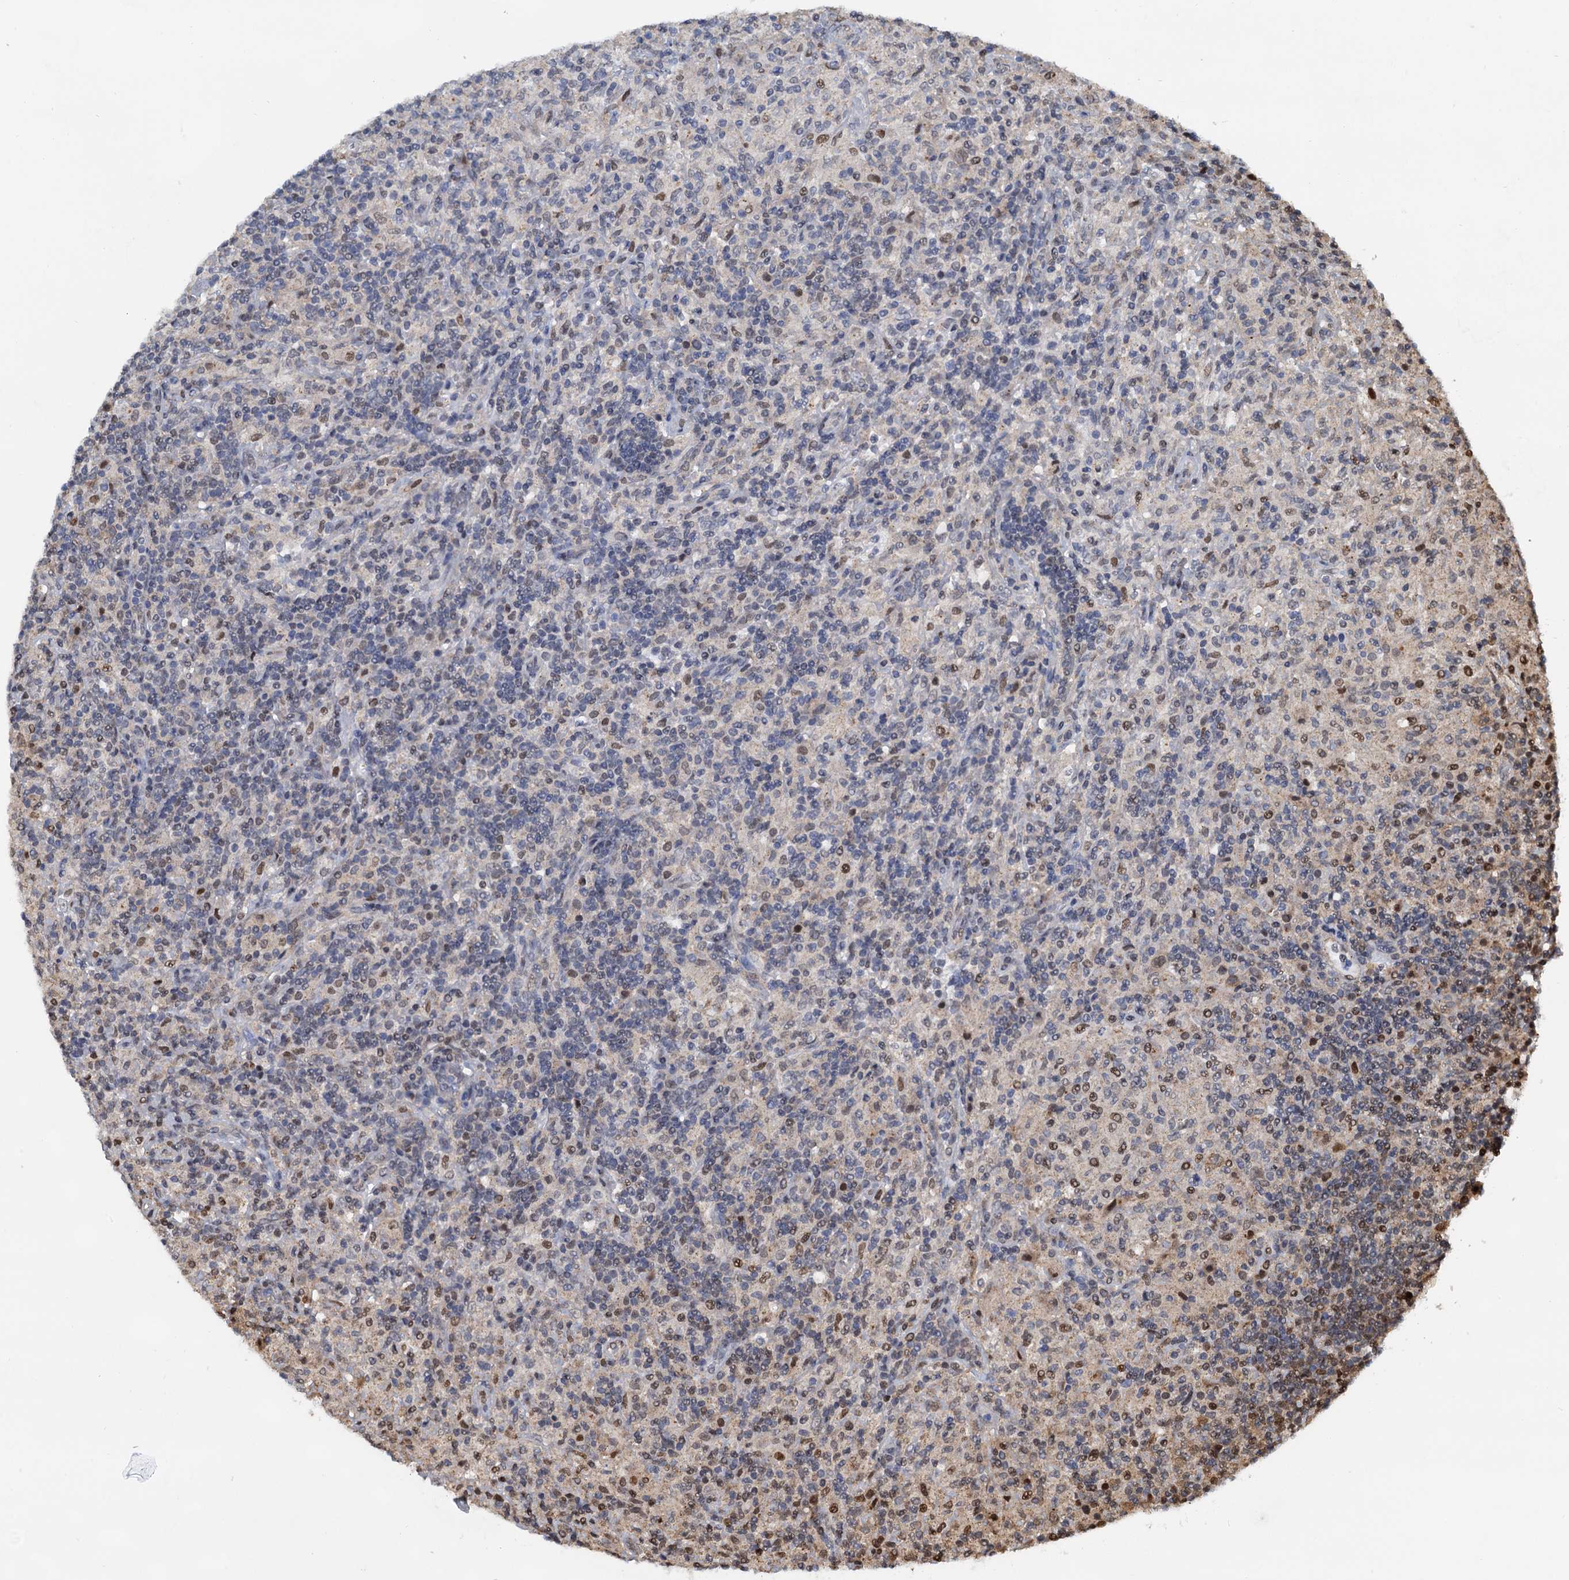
{"staining": {"intensity": "weak", "quantity": ">75%", "location": "nuclear"}, "tissue": "lymphoma", "cell_type": "Tumor cells", "image_type": "cancer", "snomed": [{"axis": "morphology", "description": "Hodgkin's disease, NOS"}, {"axis": "topography", "description": "Lymph node"}], "caption": "Human lymphoma stained with a protein marker reveals weak staining in tumor cells.", "gene": "PTGES3", "patient": {"sex": "male", "age": 70}}